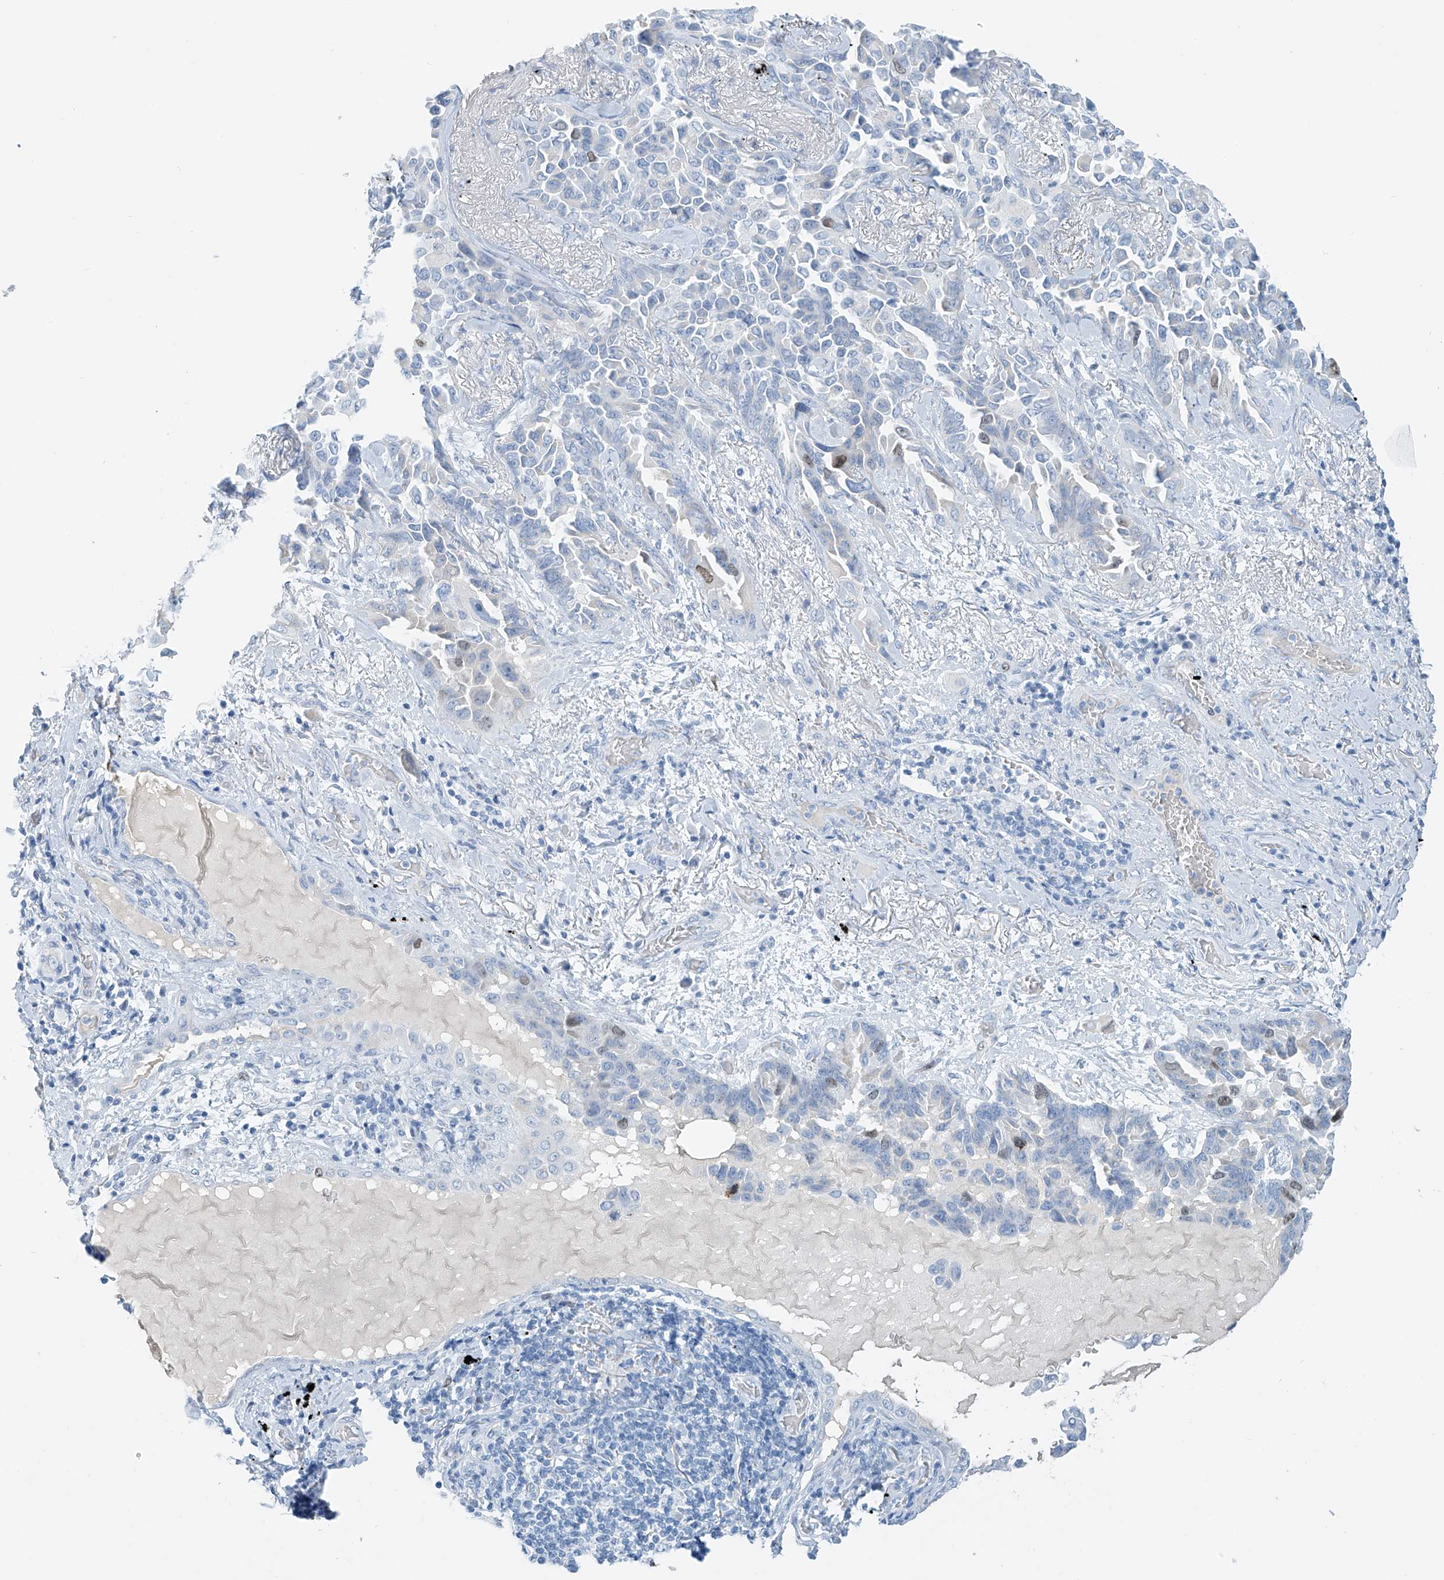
{"staining": {"intensity": "negative", "quantity": "none", "location": "none"}, "tissue": "lung cancer", "cell_type": "Tumor cells", "image_type": "cancer", "snomed": [{"axis": "morphology", "description": "Adenocarcinoma, NOS"}, {"axis": "topography", "description": "Lung"}], "caption": "This is a histopathology image of IHC staining of lung cancer, which shows no positivity in tumor cells. (DAB (3,3'-diaminobenzidine) immunohistochemistry (IHC) with hematoxylin counter stain).", "gene": "SGO2", "patient": {"sex": "female", "age": 67}}